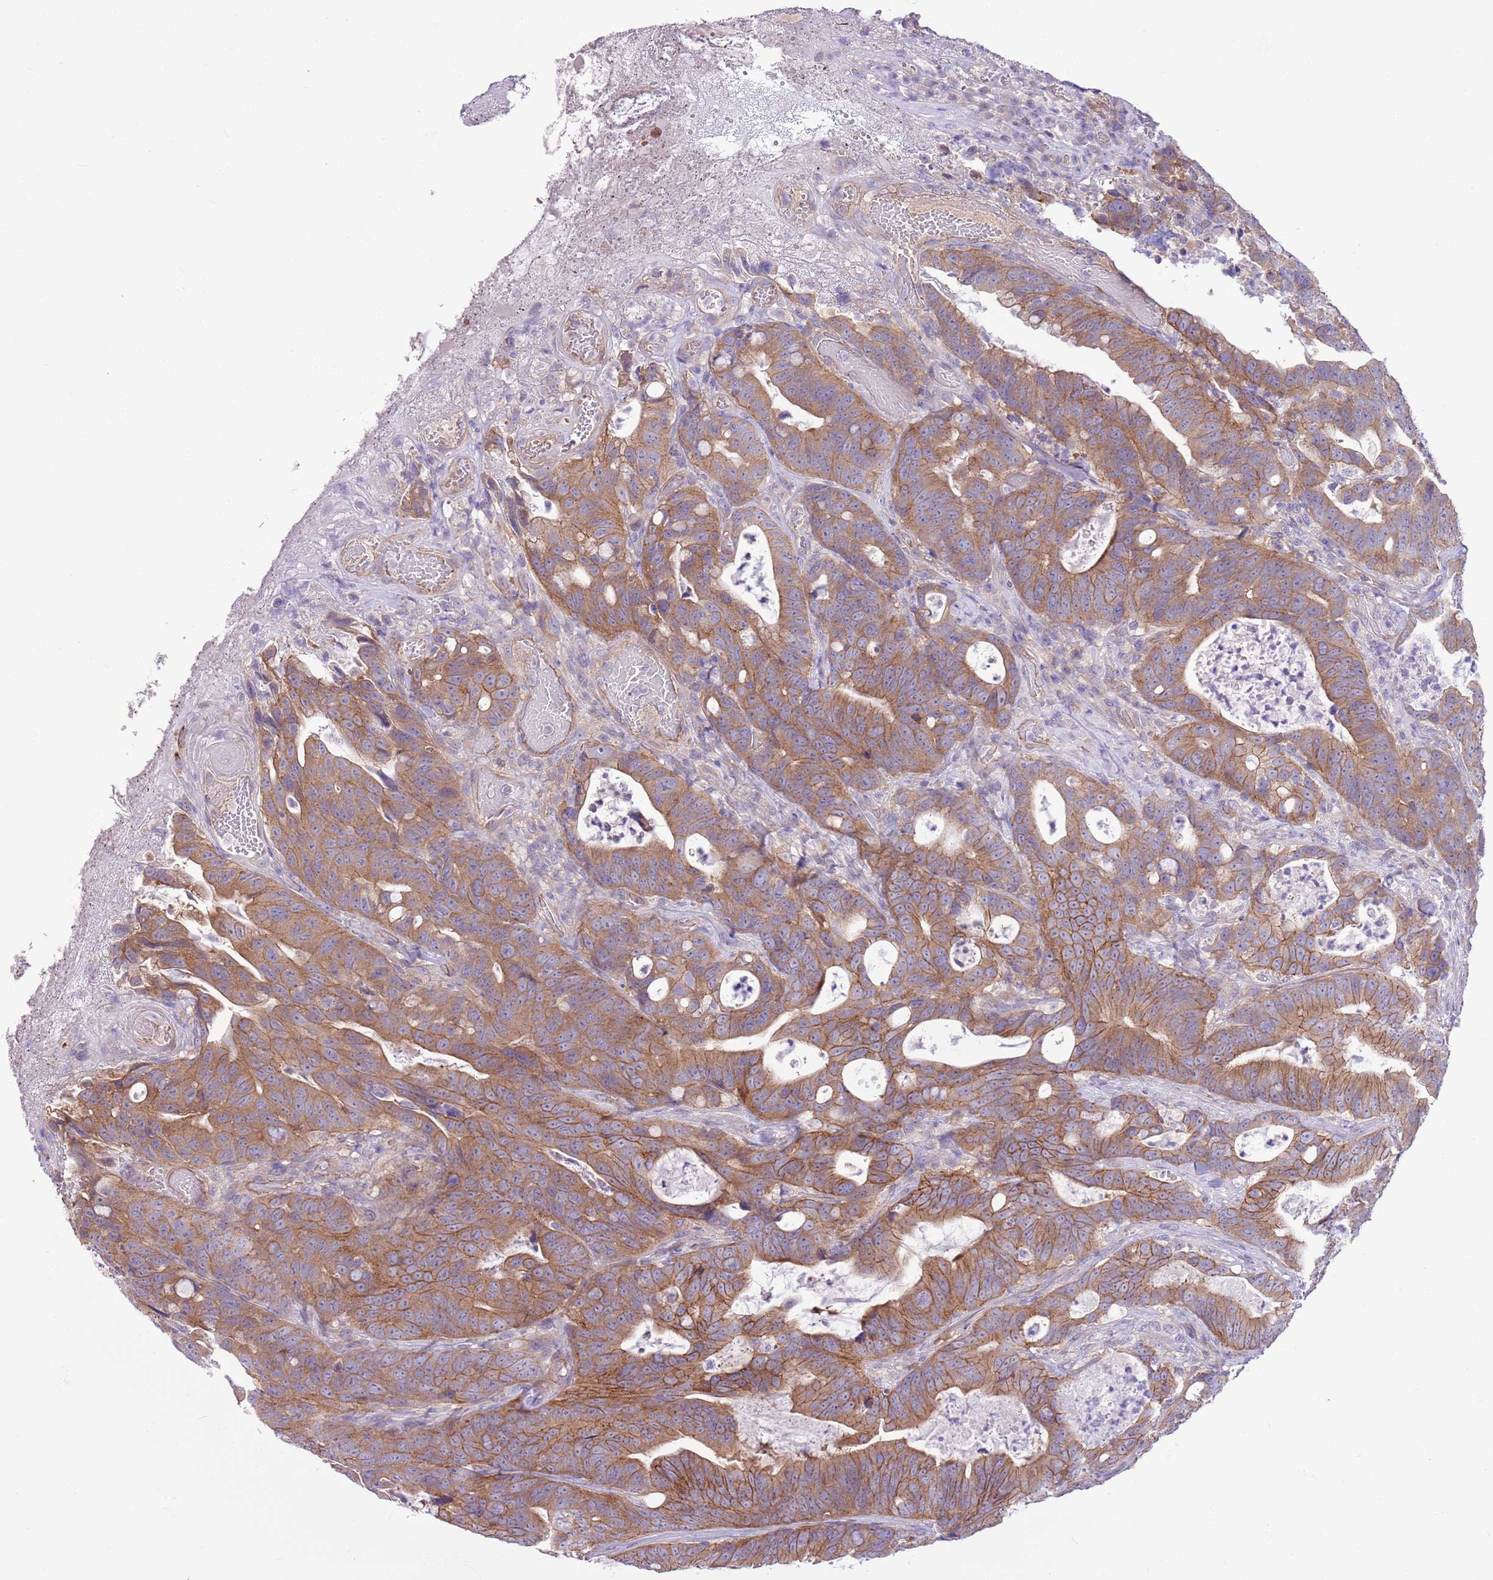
{"staining": {"intensity": "moderate", "quantity": ">75%", "location": "cytoplasmic/membranous"}, "tissue": "colorectal cancer", "cell_type": "Tumor cells", "image_type": "cancer", "snomed": [{"axis": "morphology", "description": "Adenocarcinoma, NOS"}, {"axis": "topography", "description": "Colon"}], "caption": "Adenocarcinoma (colorectal) was stained to show a protein in brown. There is medium levels of moderate cytoplasmic/membranous expression in approximately >75% of tumor cells.", "gene": "PARP8", "patient": {"sex": "female", "age": 82}}